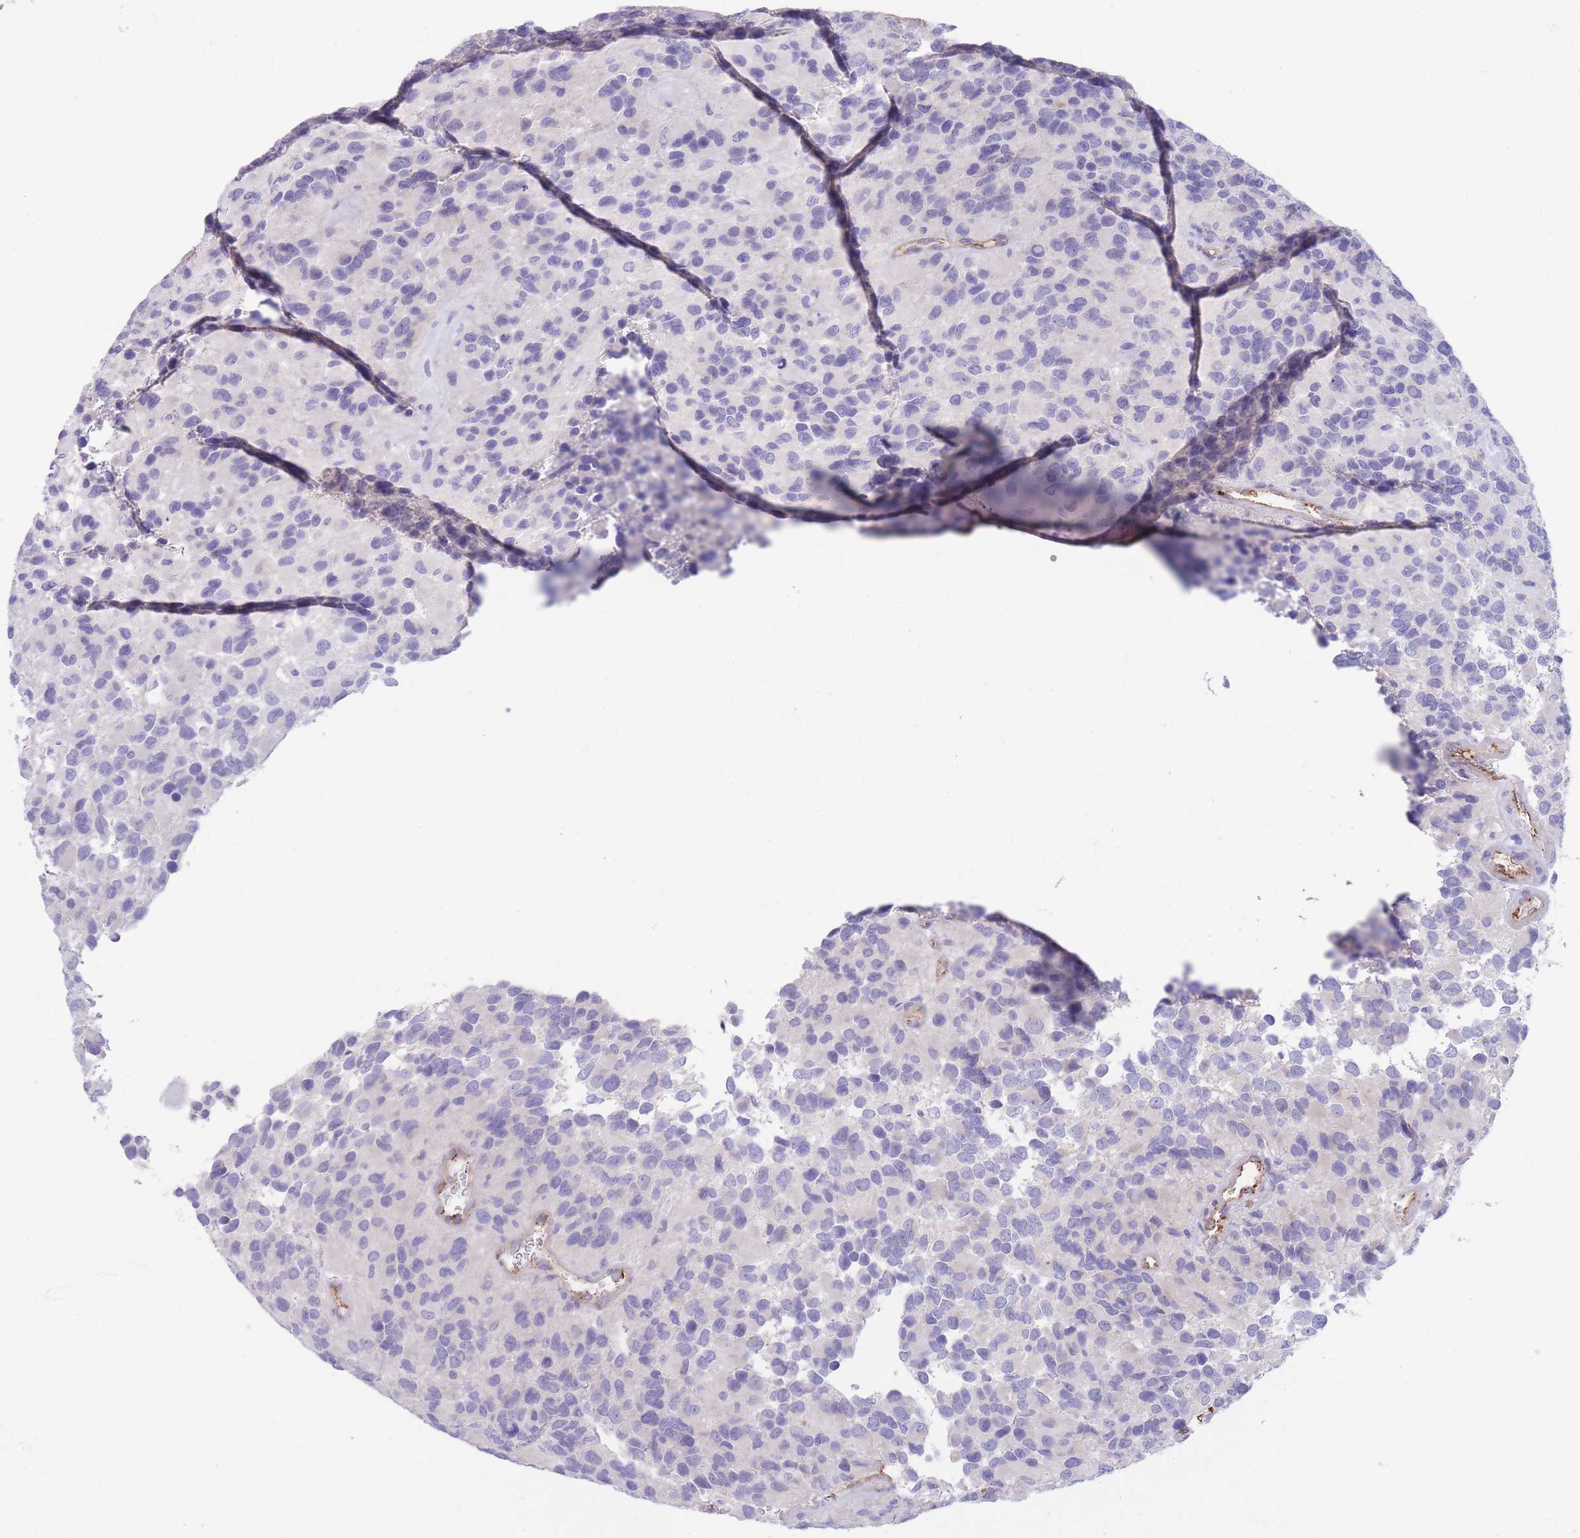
{"staining": {"intensity": "negative", "quantity": "none", "location": "none"}, "tissue": "glioma", "cell_type": "Tumor cells", "image_type": "cancer", "snomed": [{"axis": "morphology", "description": "Glioma, malignant, High grade"}, {"axis": "topography", "description": "Brain"}], "caption": "This is an immunohistochemistry image of high-grade glioma (malignant). There is no positivity in tumor cells.", "gene": "DET1", "patient": {"sex": "male", "age": 77}}